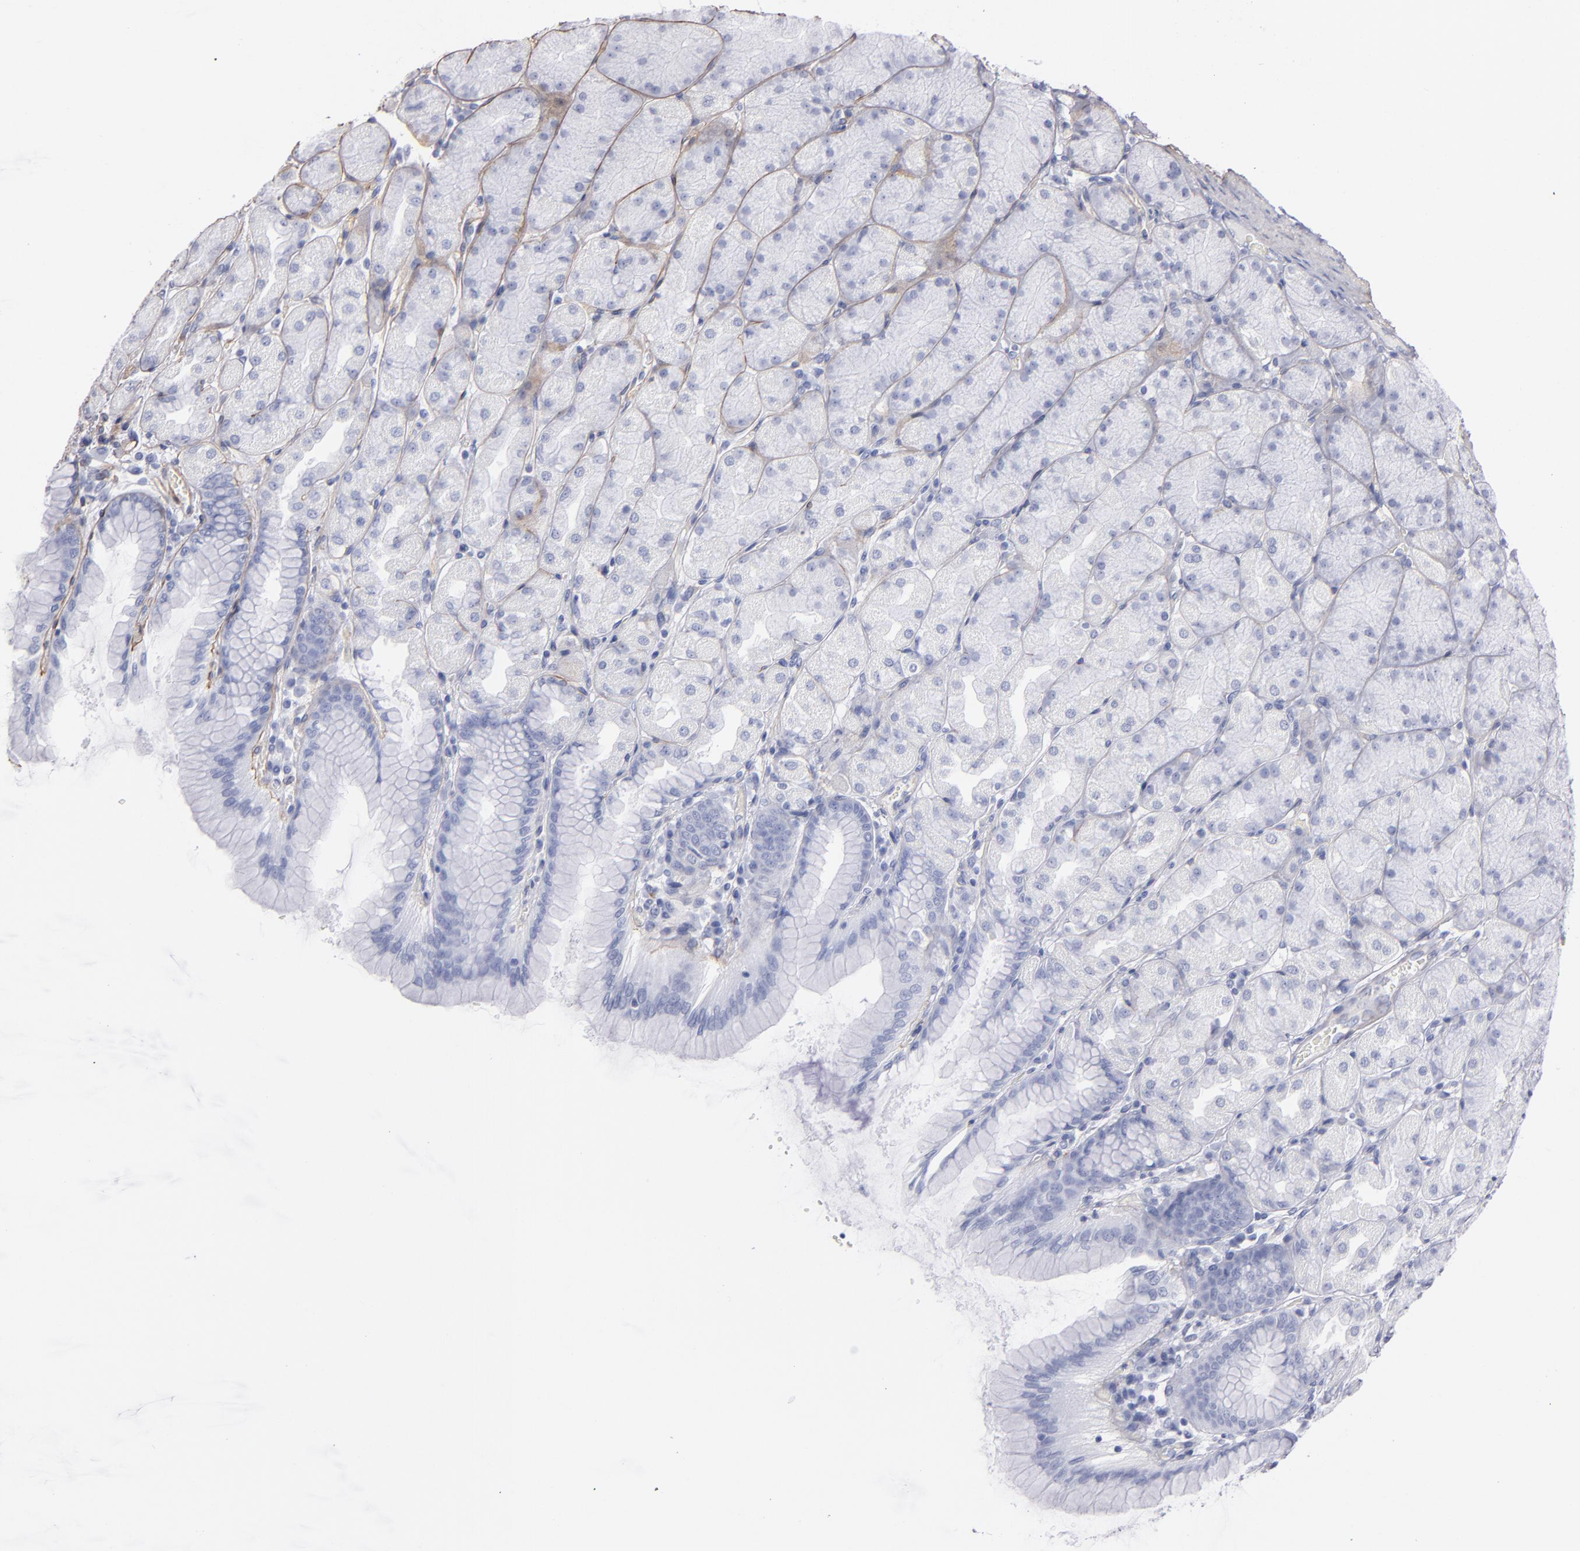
{"staining": {"intensity": "weak", "quantity": "<25%", "location": "cytoplasmic/membranous"}, "tissue": "stomach", "cell_type": "Glandular cells", "image_type": "normal", "snomed": [{"axis": "morphology", "description": "Normal tissue, NOS"}, {"axis": "topography", "description": "Stomach, upper"}], "caption": "A high-resolution photomicrograph shows immunohistochemistry staining of normal stomach, which displays no significant expression in glandular cells.", "gene": "LAMC1", "patient": {"sex": "female", "age": 56}}